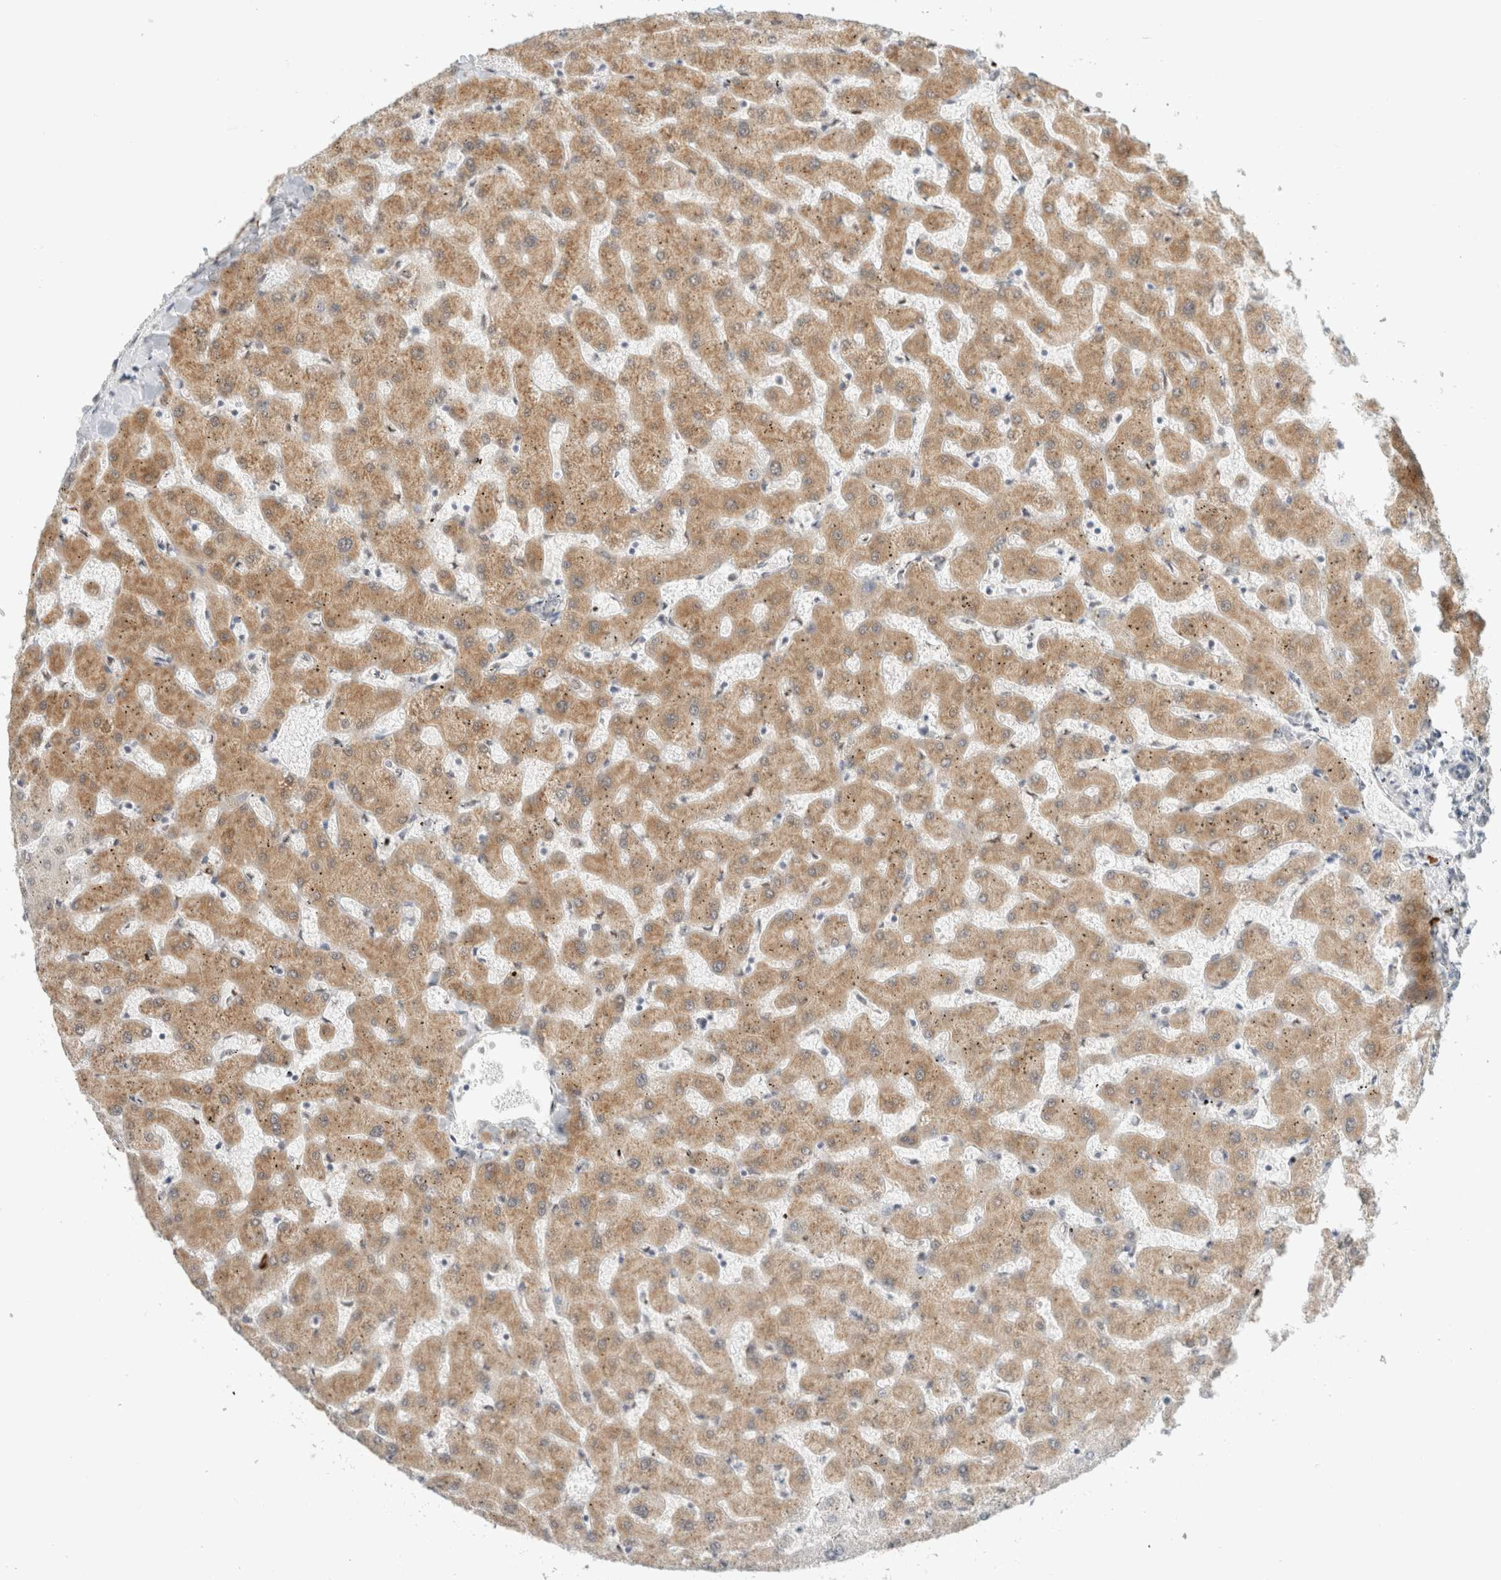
{"staining": {"intensity": "negative", "quantity": "none", "location": "none"}, "tissue": "liver", "cell_type": "Cholangiocytes", "image_type": "normal", "snomed": [{"axis": "morphology", "description": "Normal tissue, NOS"}, {"axis": "topography", "description": "Liver"}], "caption": "Immunohistochemistry of normal liver shows no expression in cholangiocytes. (DAB (3,3'-diaminobenzidine) immunohistochemistry, high magnification).", "gene": "HDLBP", "patient": {"sex": "female", "age": 63}}